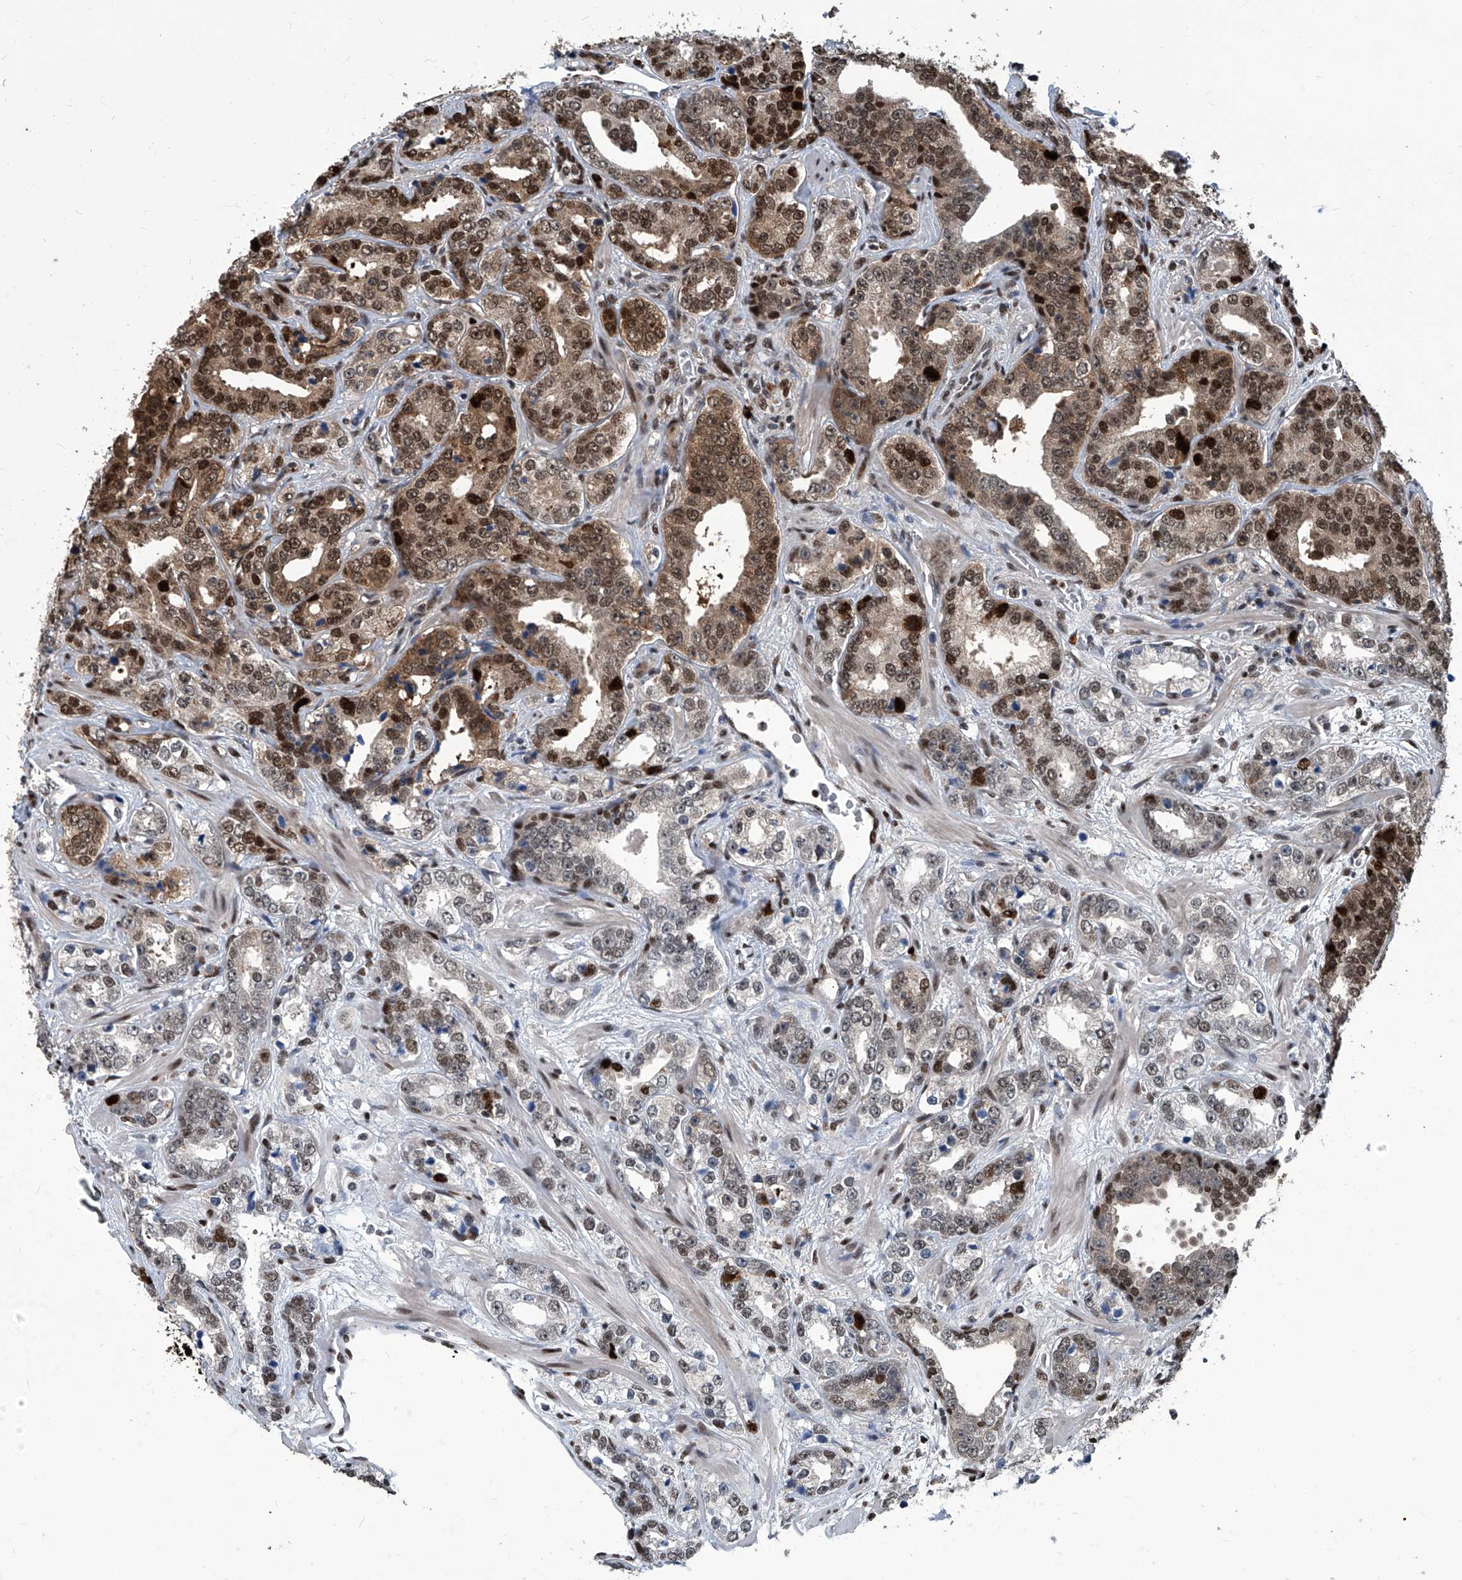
{"staining": {"intensity": "strong", "quantity": "25%-75%", "location": "cytoplasmic/membranous,nuclear"}, "tissue": "prostate cancer", "cell_type": "Tumor cells", "image_type": "cancer", "snomed": [{"axis": "morphology", "description": "Adenocarcinoma, High grade"}, {"axis": "topography", "description": "Prostate"}], "caption": "This histopathology image shows IHC staining of human high-grade adenocarcinoma (prostate), with high strong cytoplasmic/membranous and nuclear expression in about 25%-75% of tumor cells.", "gene": "PCNA", "patient": {"sex": "male", "age": 62}}